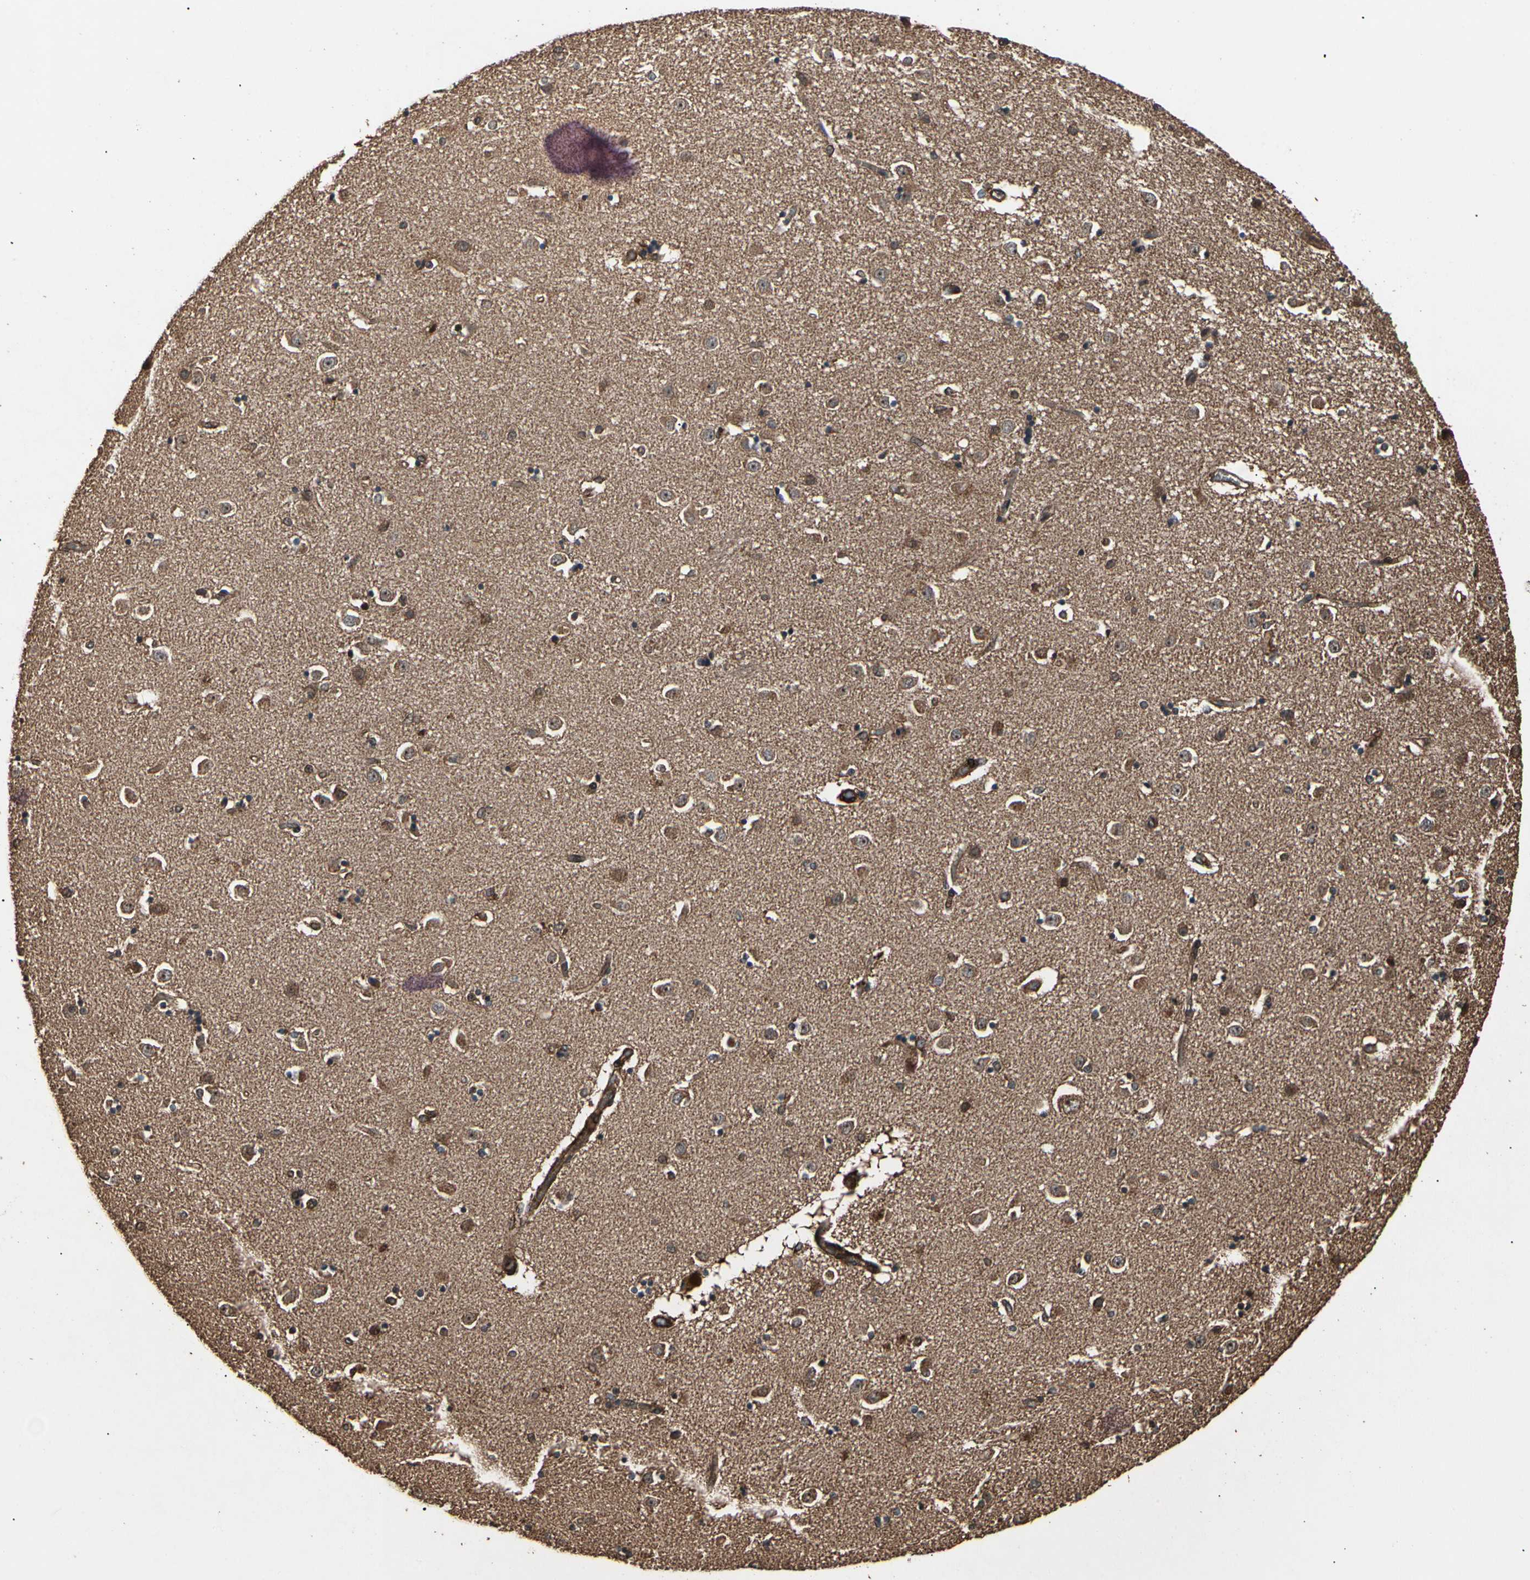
{"staining": {"intensity": "strong", "quantity": ">75%", "location": "cytoplasmic/membranous,nuclear"}, "tissue": "caudate", "cell_type": "Glial cells", "image_type": "normal", "snomed": [{"axis": "morphology", "description": "Normal tissue, NOS"}, {"axis": "topography", "description": "Lateral ventricle wall"}], "caption": "Glial cells demonstrate high levels of strong cytoplasmic/membranous,nuclear expression in about >75% of cells in unremarkable caudate.", "gene": "AGBL2", "patient": {"sex": "female", "age": 54}}